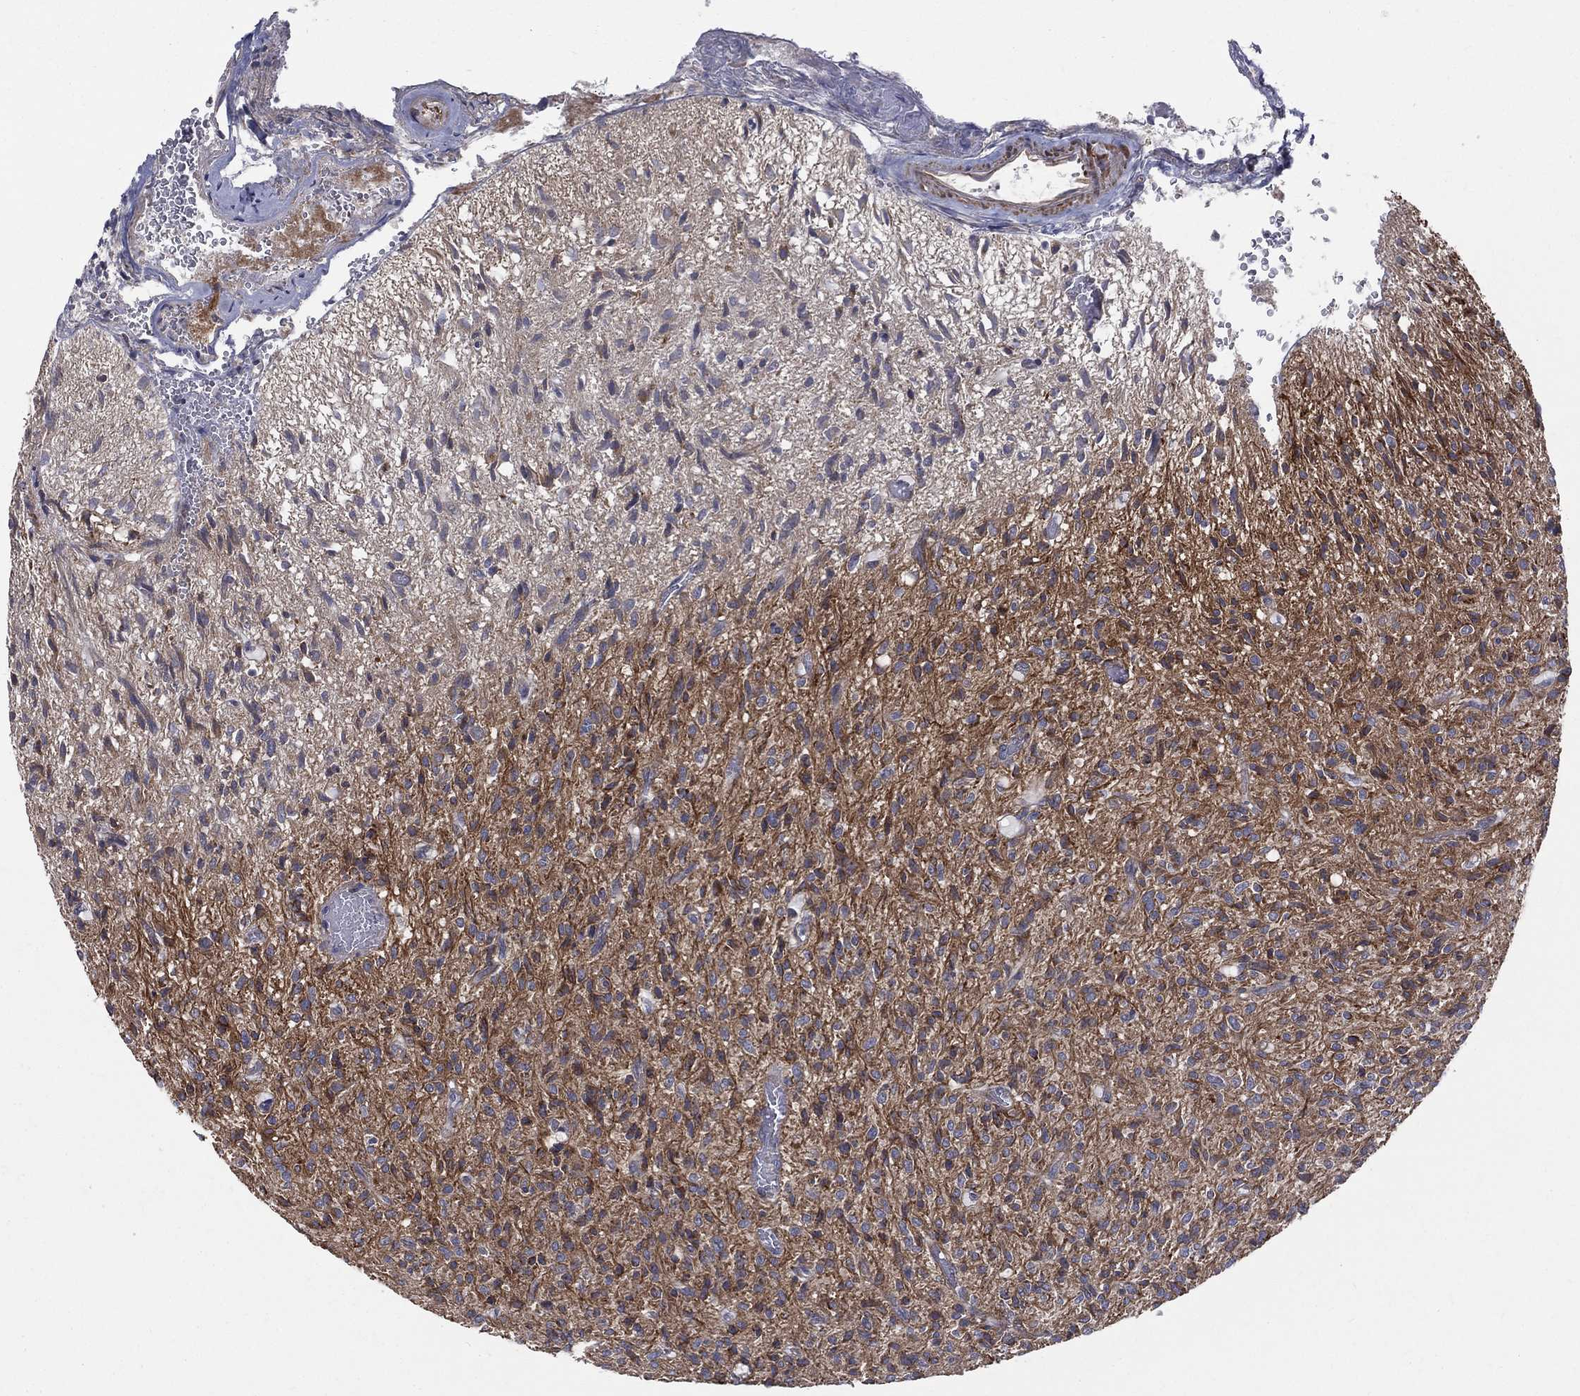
{"staining": {"intensity": "moderate", "quantity": "25%-75%", "location": "cytoplasmic/membranous"}, "tissue": "glioma", "cell_type": "Tumor cells", "image_type": "cancer", "snomed": [{"axis": "morphology", "description": "Glioma, malignant, High grade"}, {"axis": "topography", "description": "Brain"}], "caption": "A brown stain labels moderate cytoplasmic/membranous staining of a protein in human glioma tumor cells.", "gene": "MIX23", "patient": {"sex": "male", "age": 64}}